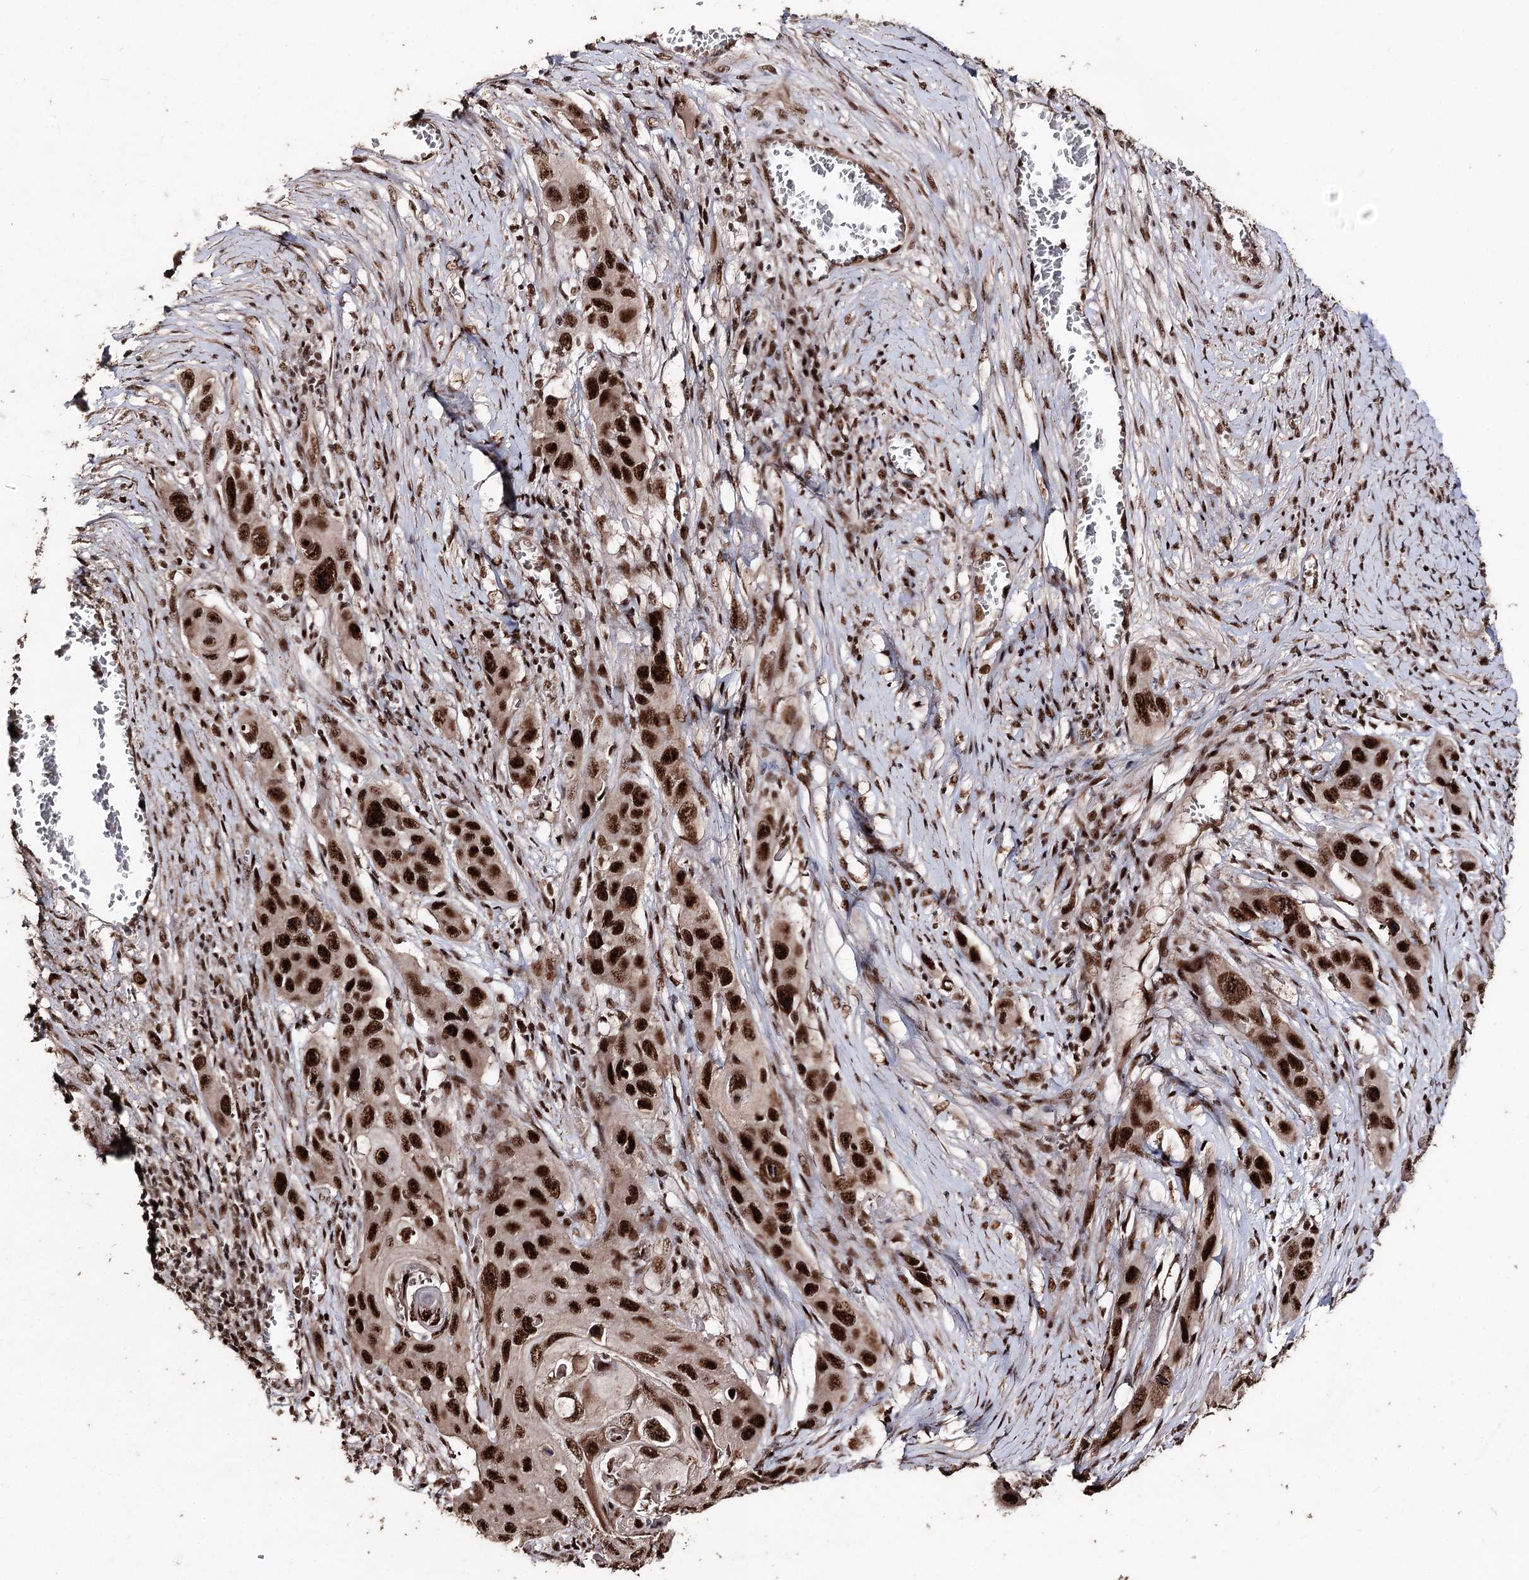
{"staining": {"intensity": "strong", "quantity": ">75%", "location": "nuclear"}, "tissue": "skin cancer", "cell_type": "Tumor cells", "image_type": "cancer", "snomed": [{"axis": "morphology", "description": "Squamous cell carcinoma, NOS"}, {"axis": "topography", "description": "Skin"}], "caption": "Immunohistochemical staining of human skin squamous cell carcinoma reveals high levels of strong nuclear staining in about >75% of tumor cells.", "gene": "U2SURP", "patient": {"sex": "male", "age": 55}}